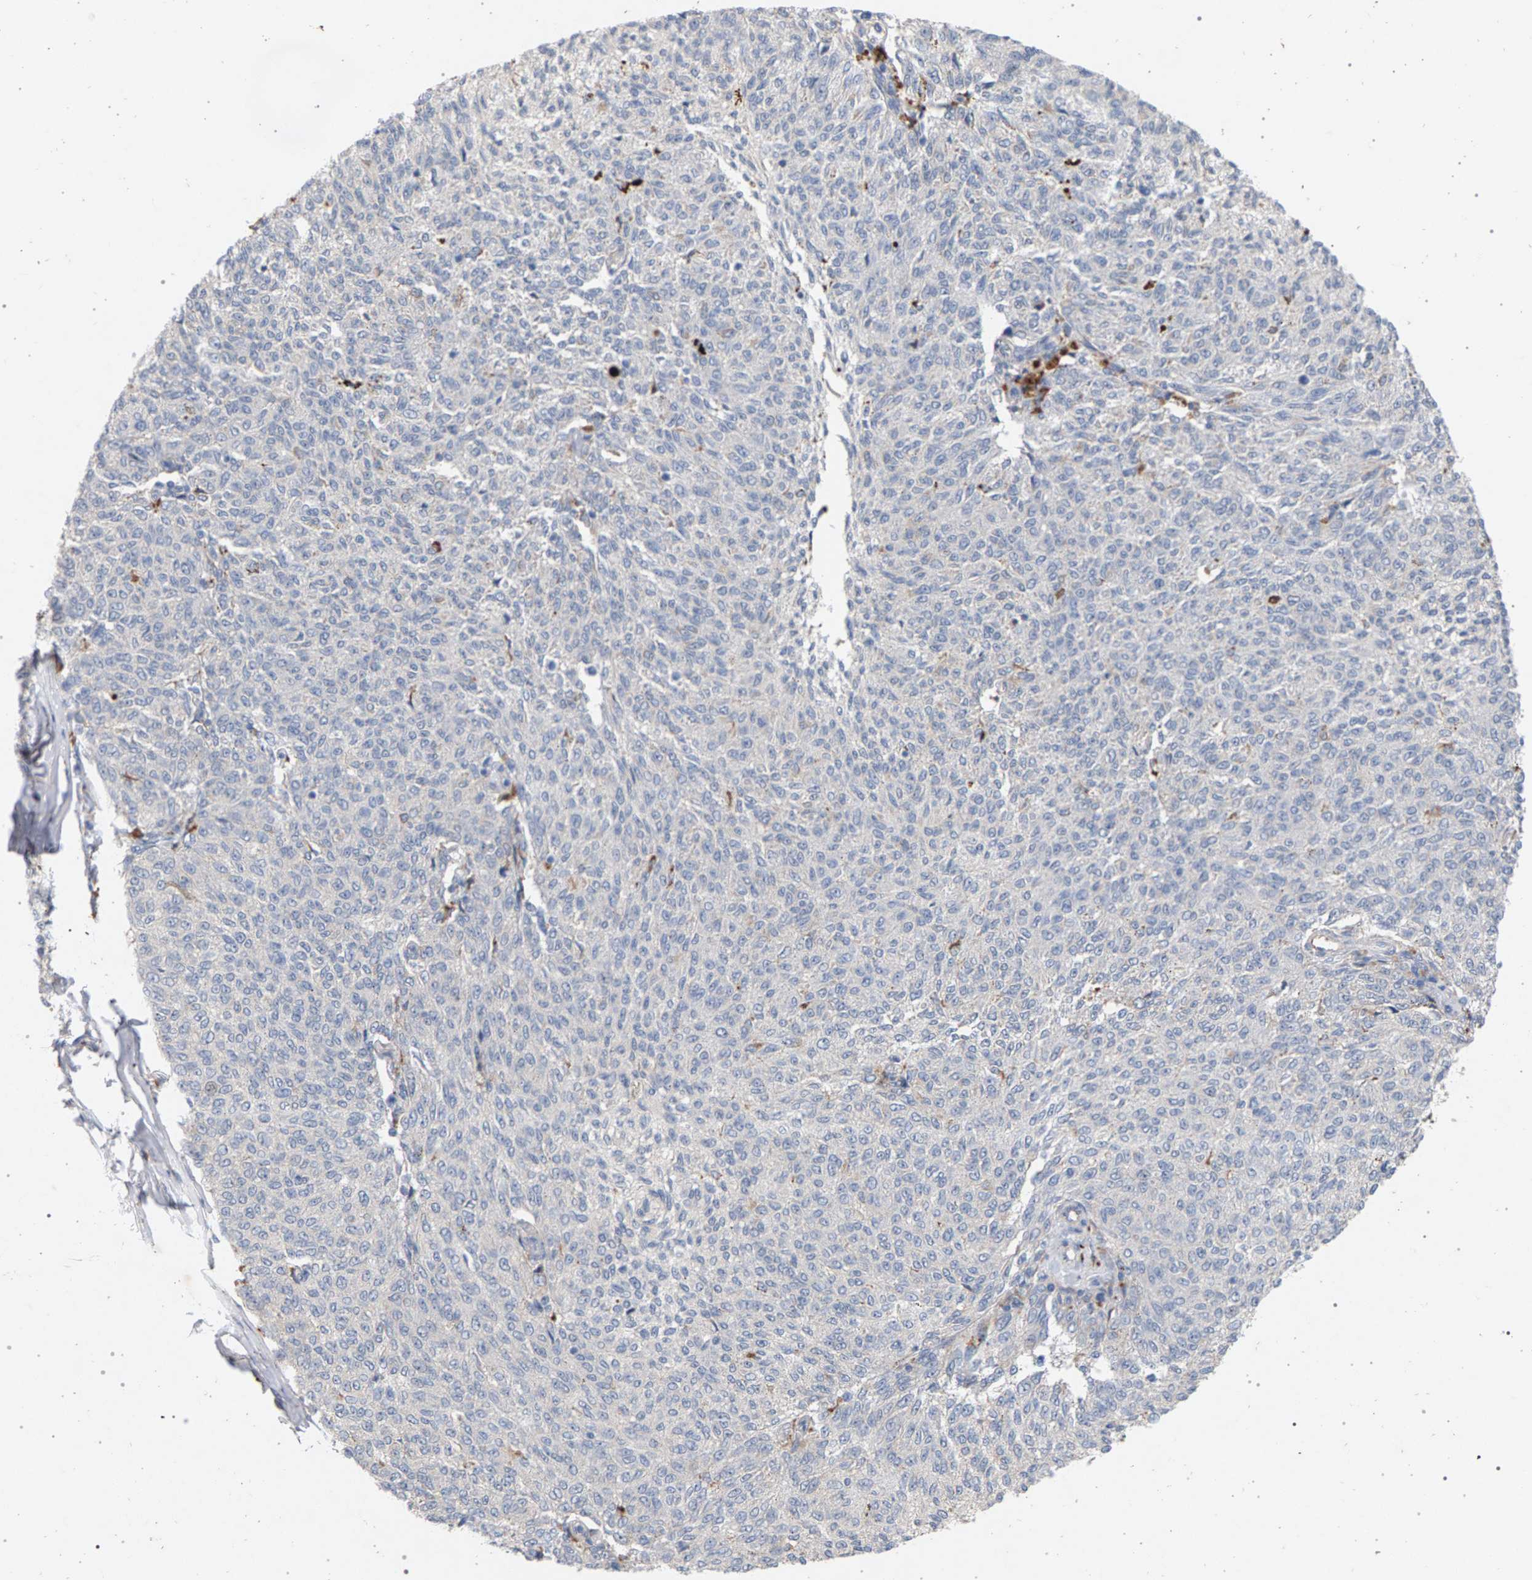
{"staining": {"intensity": "negative", "quantity": "none", "location": "none"}, "tissue": "melanoma", "cell_type": "Tumor cells", "image_type": "cancer", "snomed": [{"axis": "morphology", "description": "Malignant melanoma, NOS"}, {"axis": "topography", "description": "Skin"}], "caption": "High power microscopy photomicrograph of an immunohistochemistry (IHC) photomicrograph of malignant melanoma, revealing no significant staining in tumor cells.", "gene": "MAMDC2", "patient": {"sex": "female", "age": 72}}